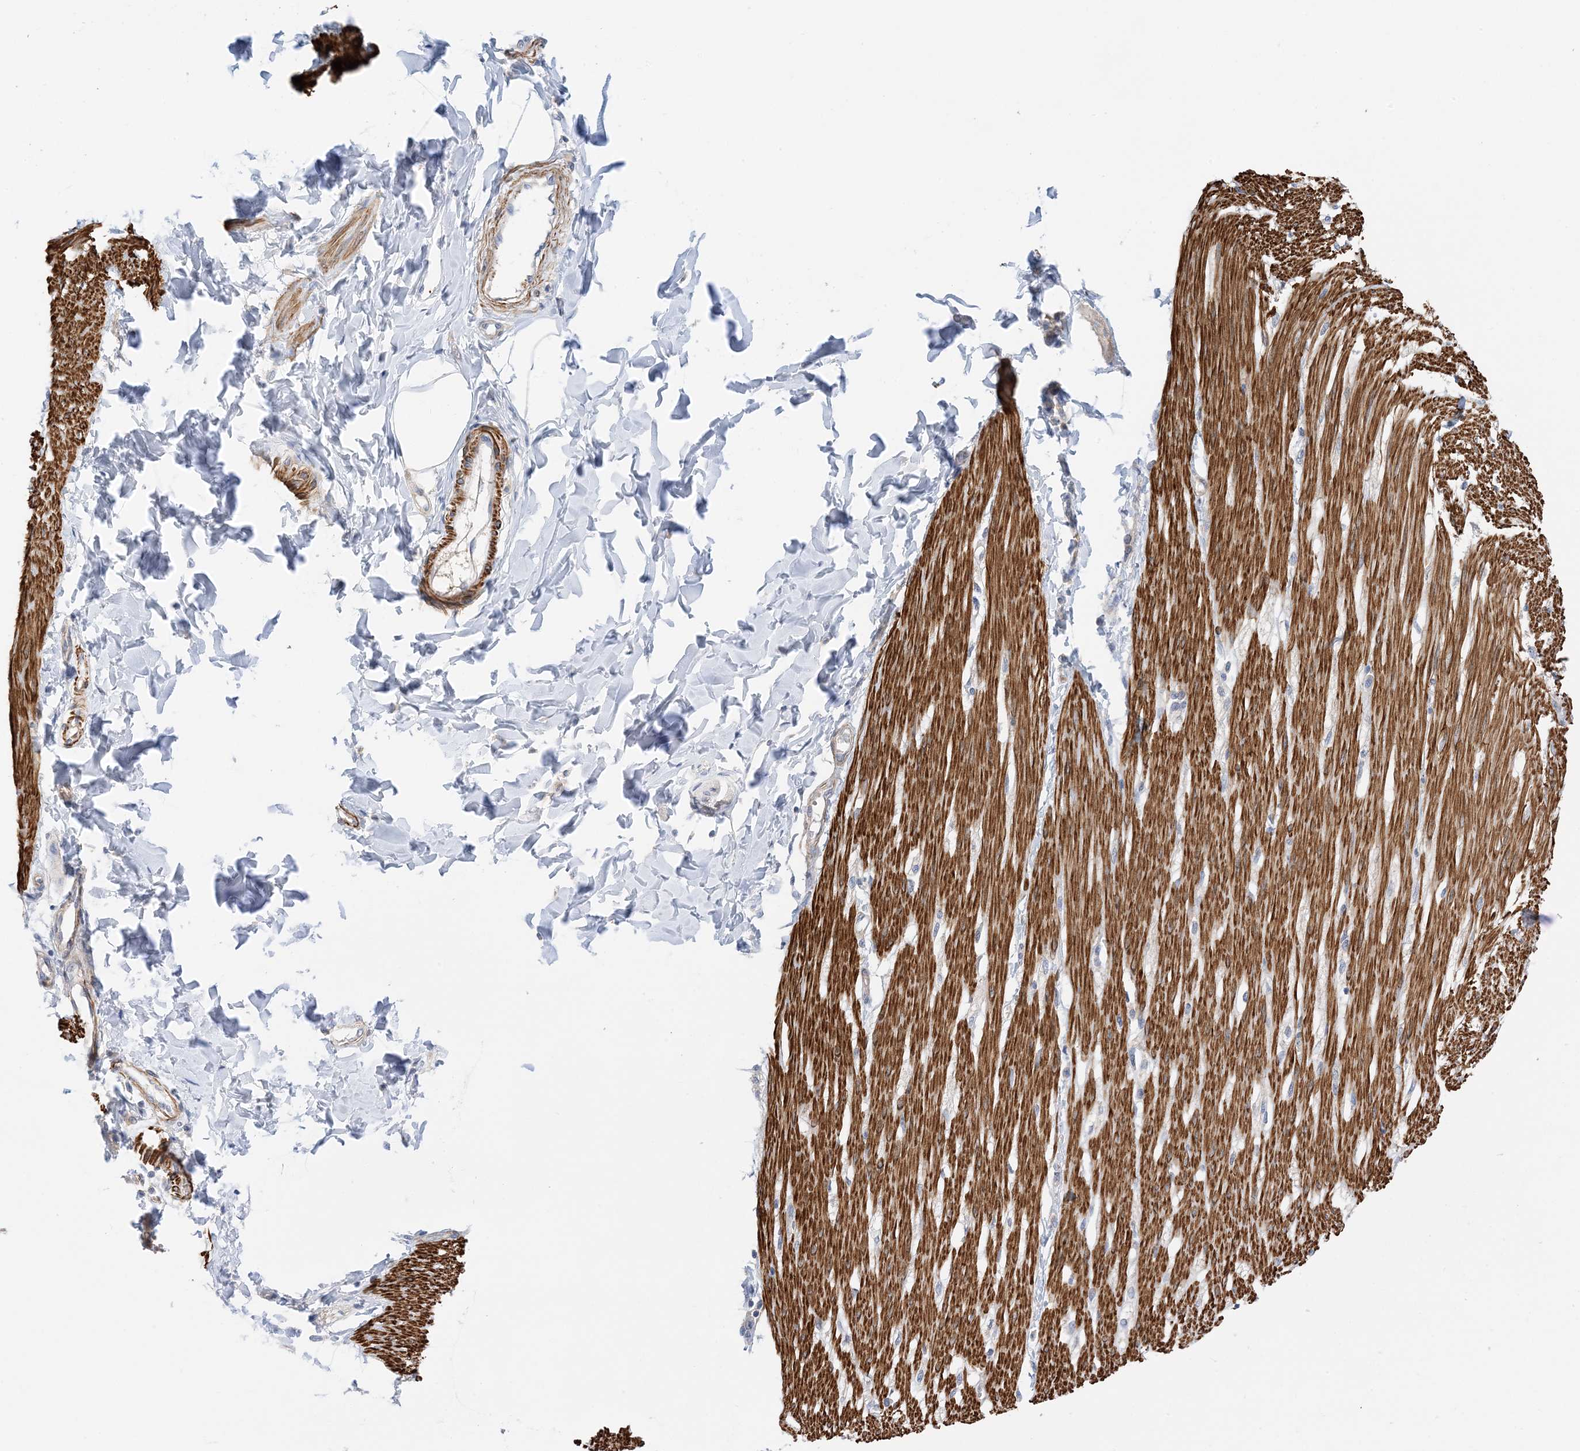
{"staining": {"intensity": "strong", "quantity": ">75%", "location": "cytoplasmic/membranous"}, "tissue": "smooth muscle", "cell_type": "Smooth muscle cells", "image_type": "normal", "snomed": [{"axis": "morphology", "description": "Normal tissue, NOS"}, {"axis": "morphology", "description": "Adenocarcinoma, NOS"}, {"axis": "topography", "description": "Colon"}, {"axis": "topography", "description": "Peripheral nerve tissue"}], "caption": "Approximately >75% of smooth muscle cells in benign human smooth muscle demonstrate strong cytoplasmic/membranous protein staining as visualized by brown immunohistochemical staining.", "gene": "KIFBP", "patient": {"sex": "male", "age": 14}}